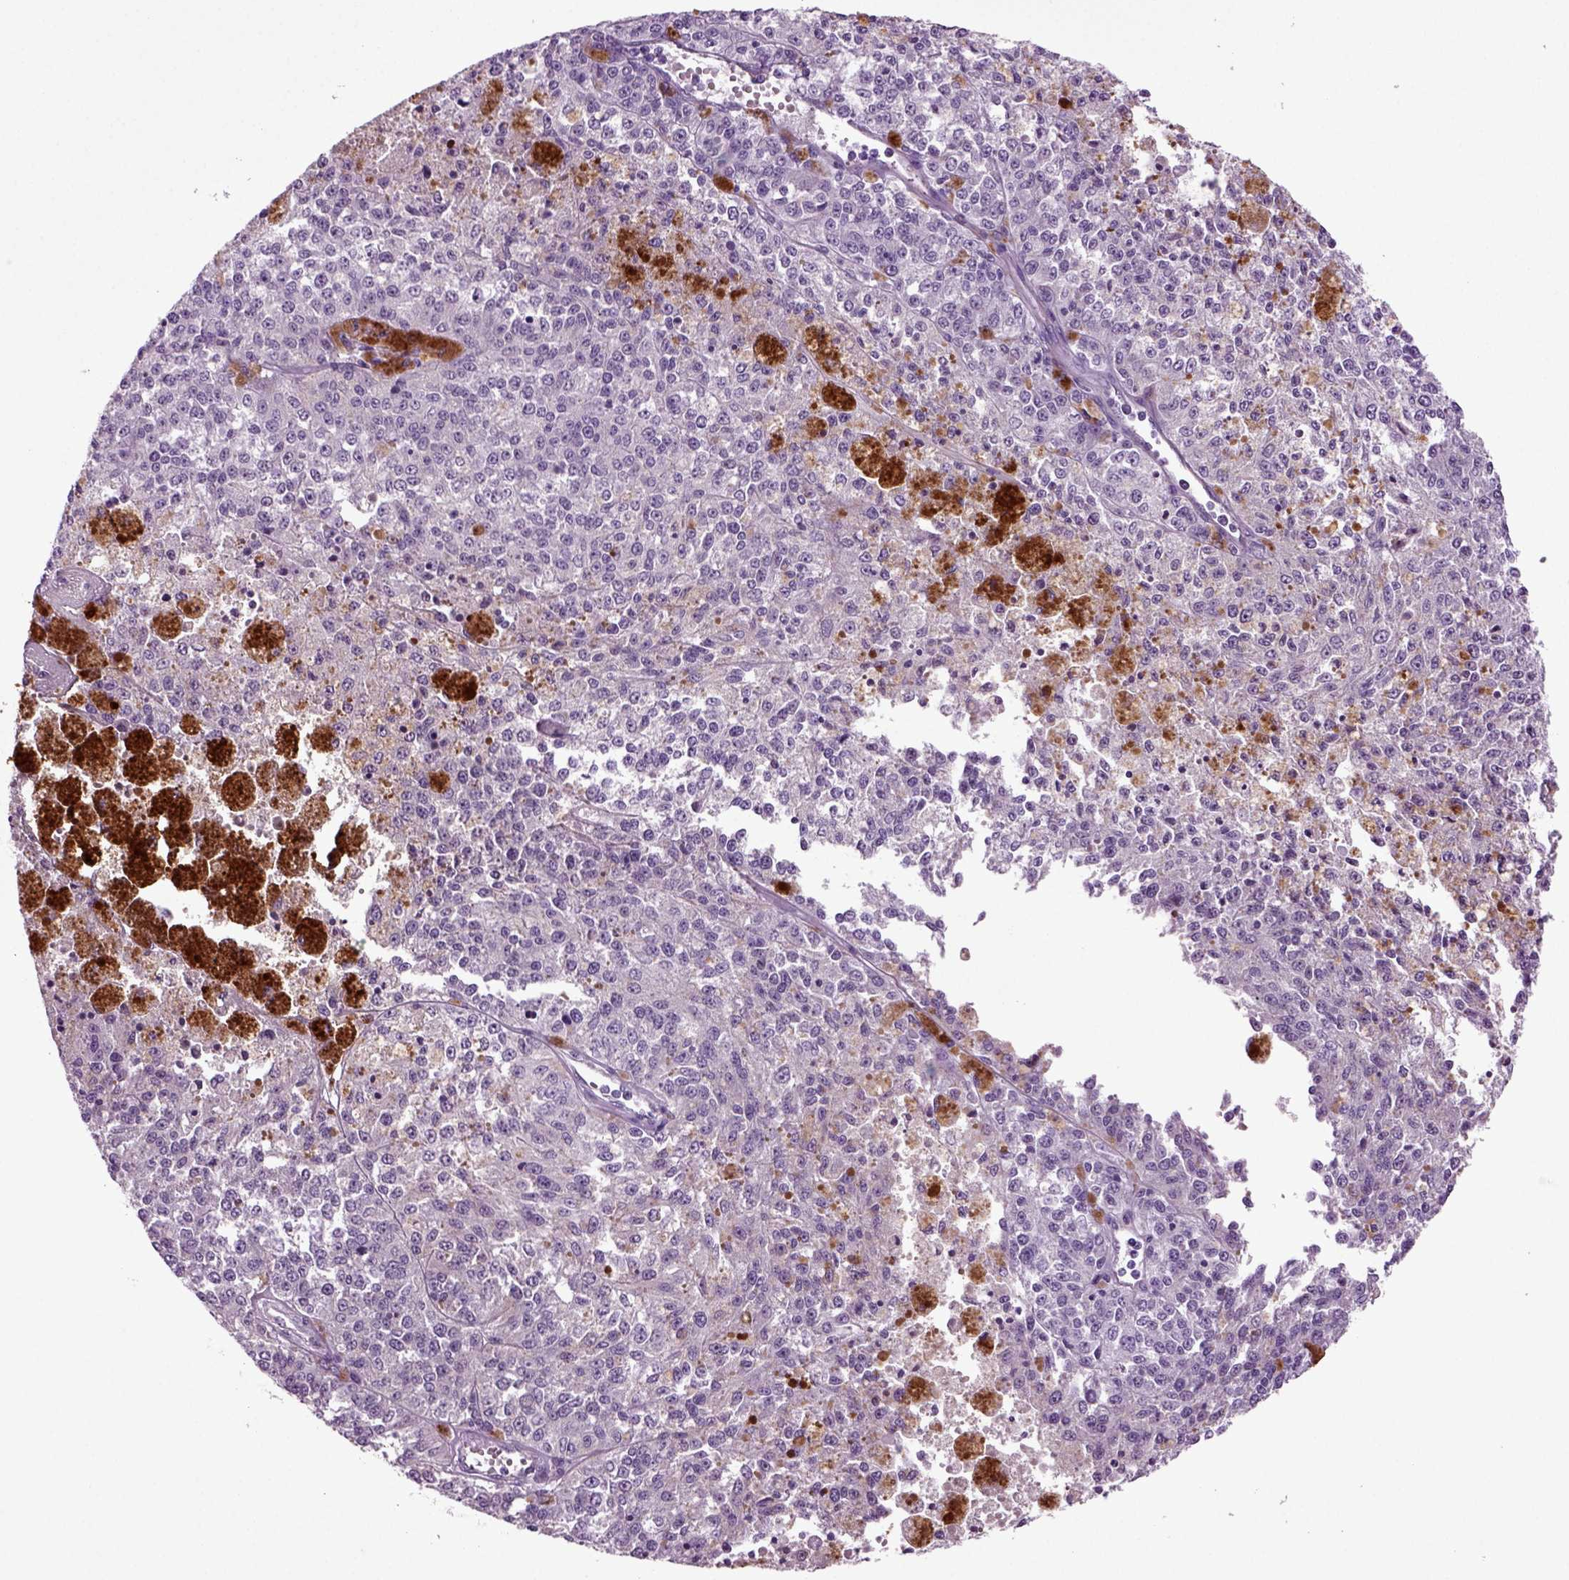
{"staining": {"intensity": "negative", "quantity": "none", "location": "none"}, "tissue": "melanoma", "cell_type": "Tumor cells", "image_type": "cancer", "snomed": [{"axis": "morphology", "description": "Malignant melanoma, Metastatic site"}, {"axis": "topography", "description": "Lymph node"}], "caption": "Photomicrograph shows no significant protein positivity in tumor cells of melanoma.", "gene": "FGF11", "patient": {"sex": "female", "age": 64}}